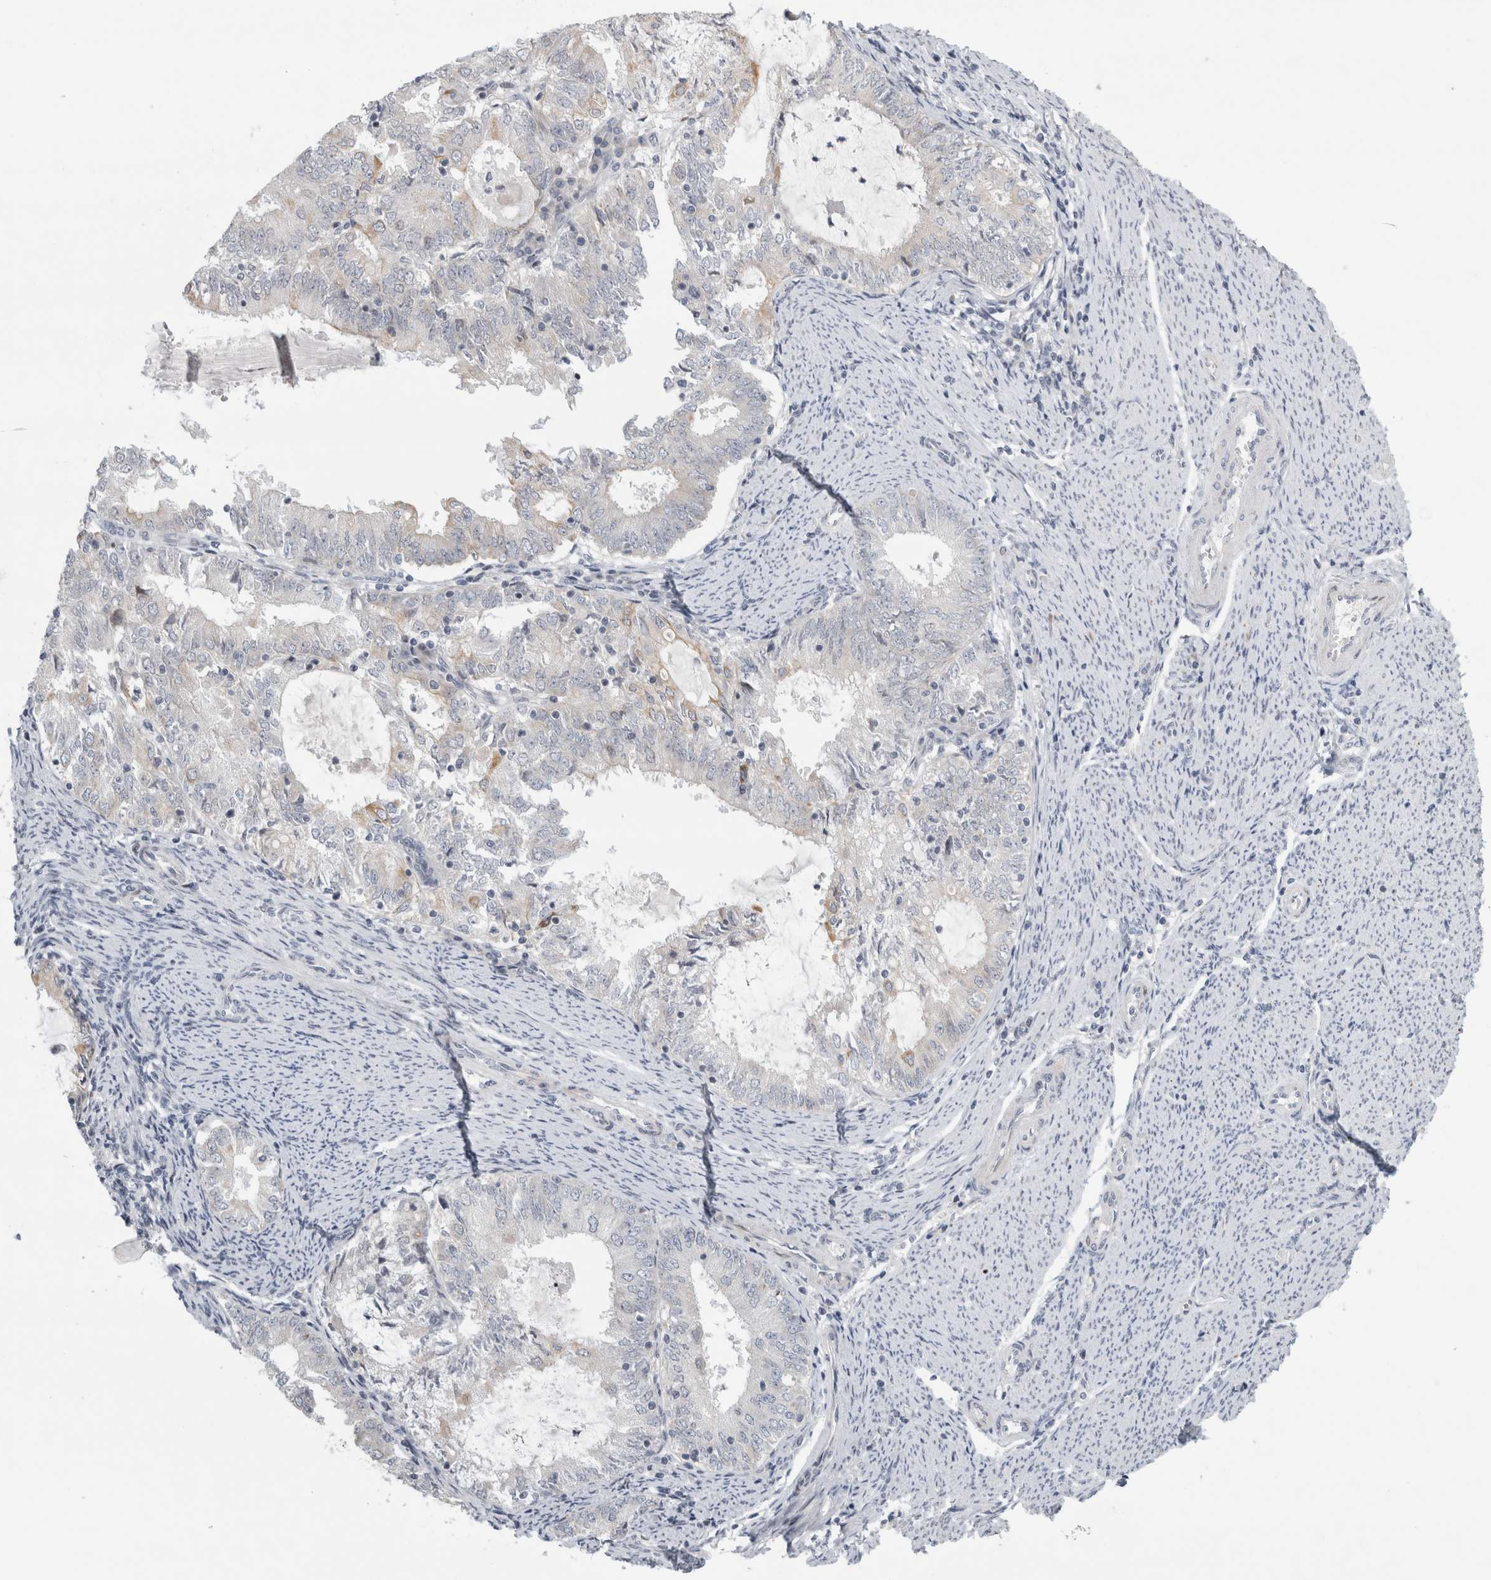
{"staining": {"intensity": "negative", "quantity": "none", "location": "none"}, "tissue": "endometrial cancer", "cell_type": "Tumor cells", "image_type": "cancer", "snomed": [{"axis": "morphology", "description": "Adenocarcinoma, NOS"}, {"axis": "topography", "description": "Endometrium"}], "caption": "A high-resolution histopathology image shows immunohistochemistry (IHC) staining of endometrial adenocarcinoma, which exhibits no significant expression in tumor cells.", "gene": "UTP25", "patient": {"sex": "female", "age": 57}}